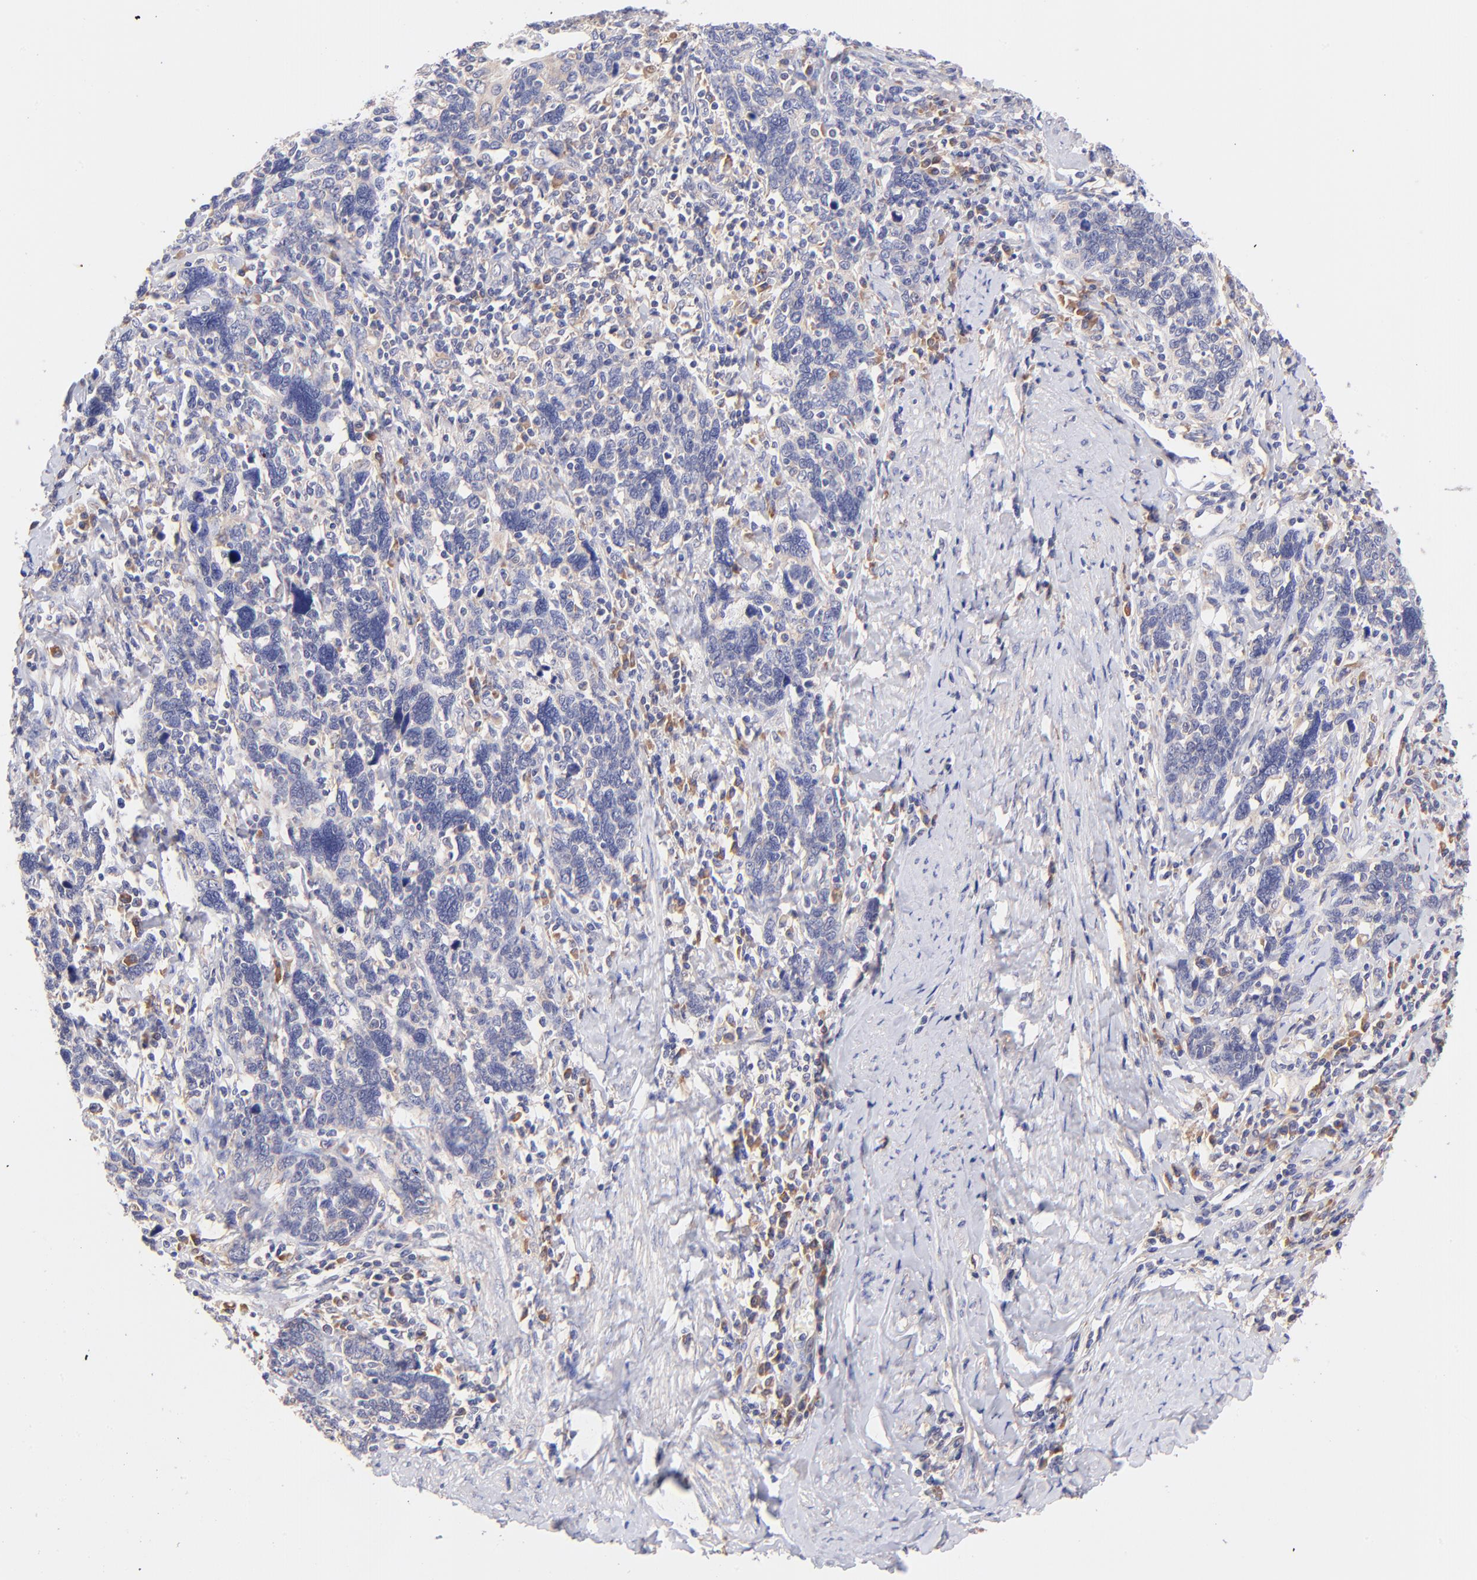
{"staining": {"intensity": "negative", "quantity": "none", "location": "none"}, "tissue": "cervical cancer", "cell_type": "Tumor cells", "image_type": "cancer", "snomed": [{"axis": "morphology", "description": "Squamous cell carcinoma, NOS"}, {"axis": "topography", "description": "Cervix"}], "caption": "A high-resolution micrograph shows IHC staining of cervical squamous cell carcinoma, which demonstrates no significant expression in tumor cells. Nuclei are stained in blue.", "gene": "RPL11", "patient": {"sex": "female", "age": 41}}